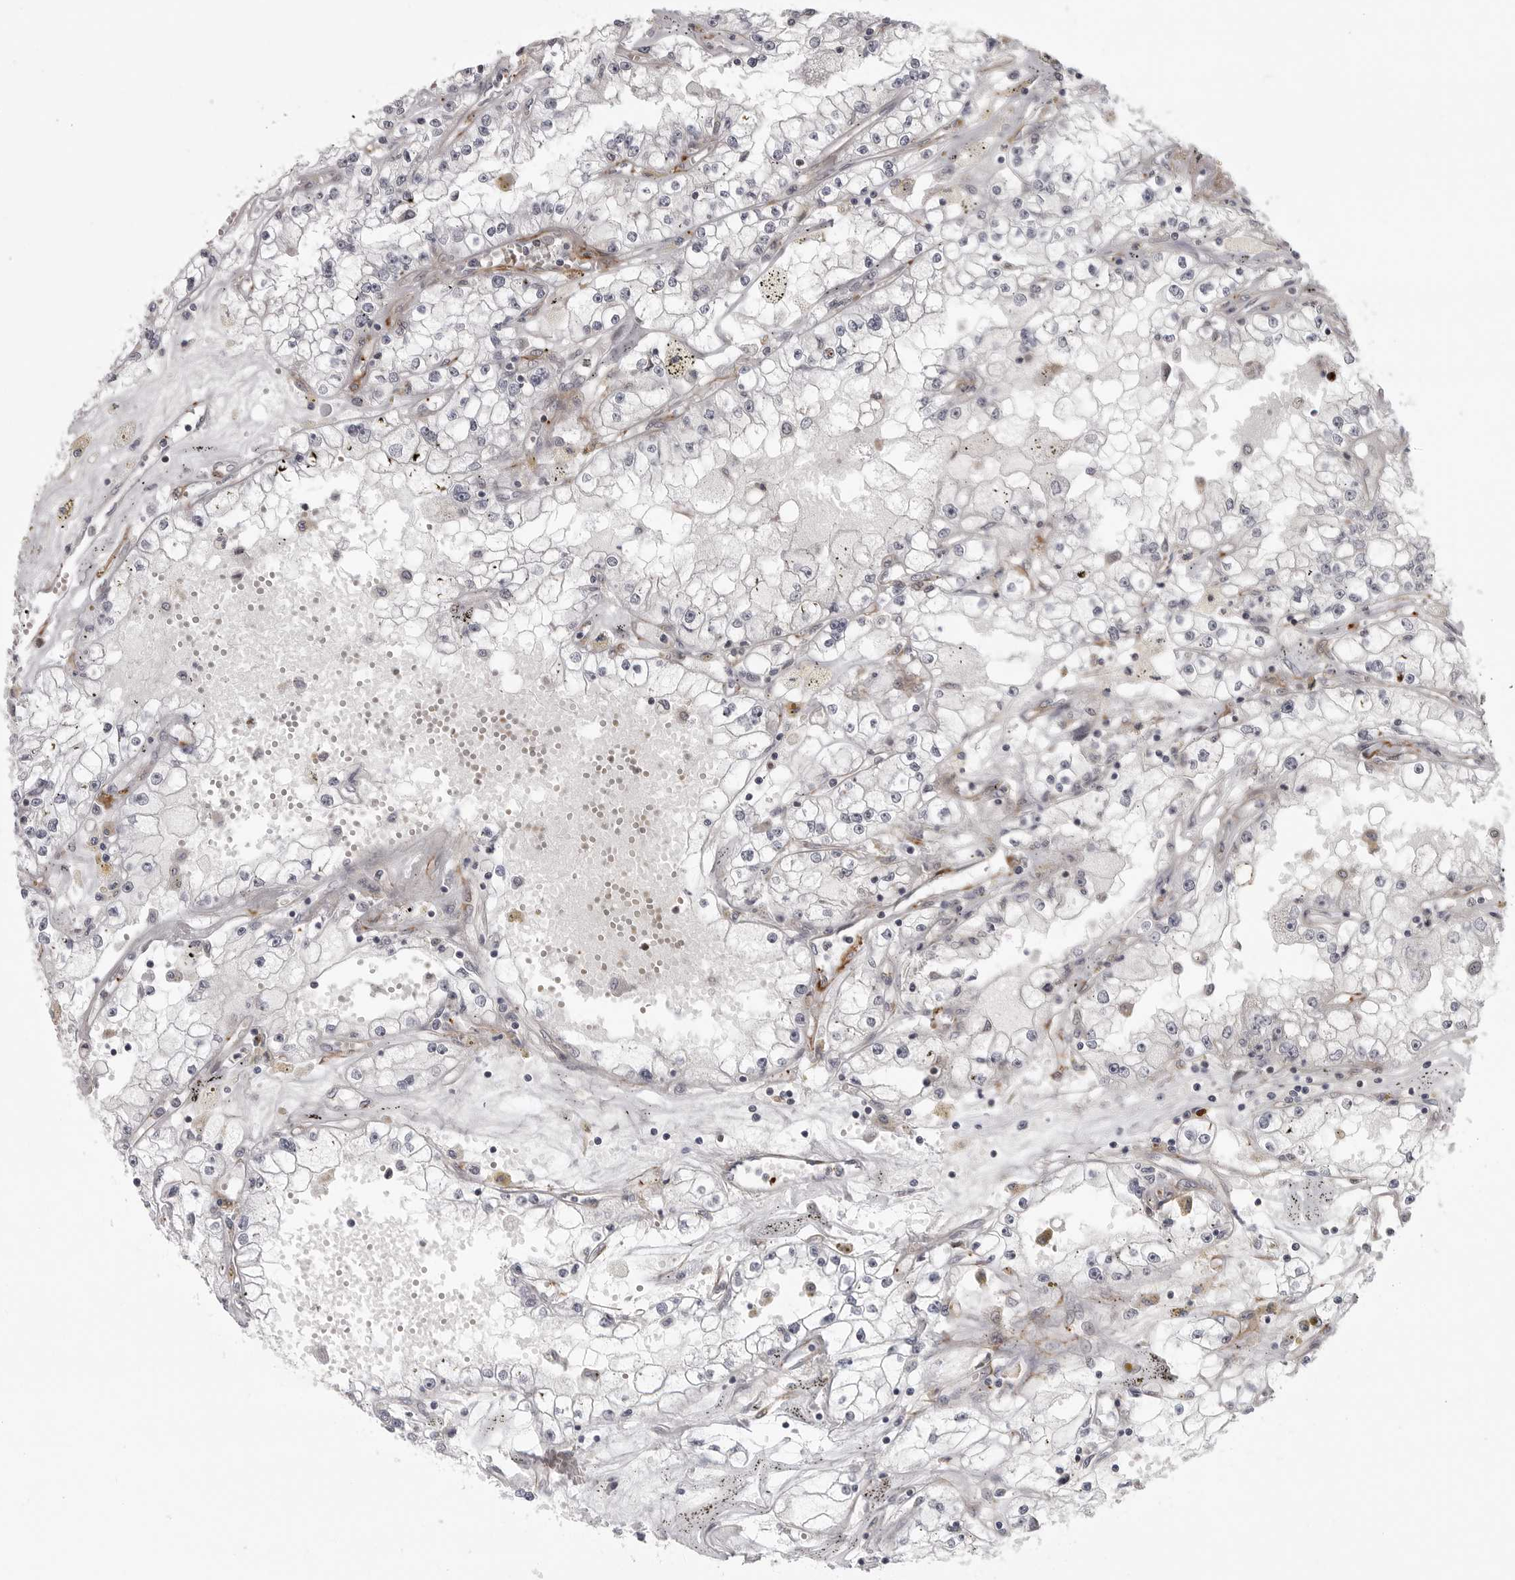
{"staining": {"intensity": "negative", "quantity": "none", "location": "none"}, "tissue": "renal cancer", "cell_type": "Tumor cells", "image_type": "cancer", "snomed": [{"axis": "morphology", "description": "Adenocarcinoma, NOS"}, {"axis": "topography", "description": "Kidney"}], "caption": "This histopathology image is of adenocarcinoma (renal) stained with IHC to label a protein in brown with the nuclei are counter-stained blue. There is no staining in tumor cells. (DAB (3,3'-diaminobenzidine) immunohistochemistry visualized using brightfield microscopy, high magnification).", "gene": "TUT4", "patient": {"sex": "male", "age": 56}}